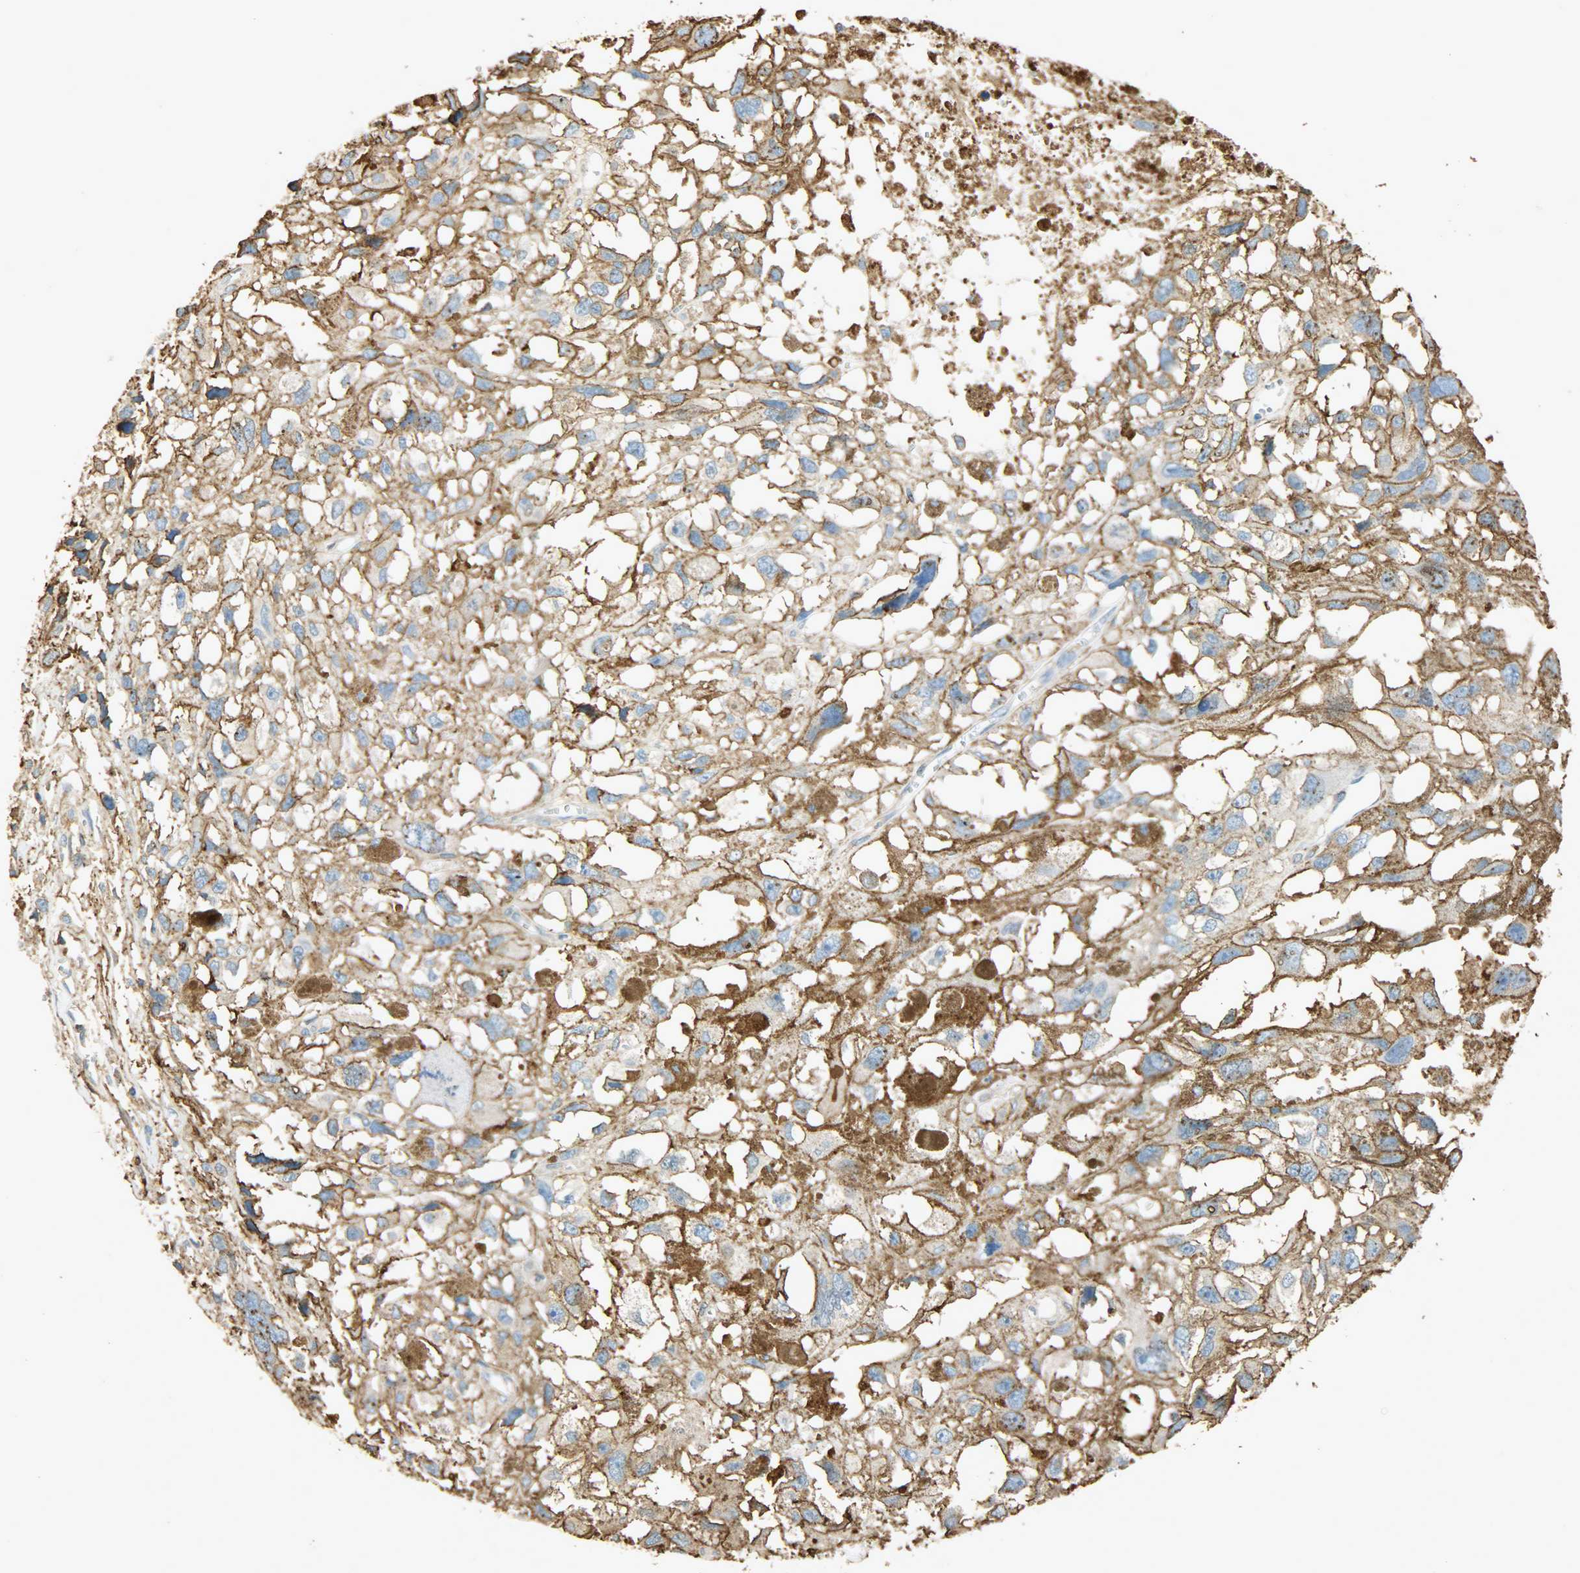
{"staining": {"intensity": "strong", "quantity": "25%-75%", "location": "cytoplasmic/membranous"}, "tissue": "melanoma", "cell_type": "Tumor cells", "image_type": "cancer", "snomed": [{"axis": "morphology", "description": "Malignant melanoma, Metastatic site"}, {"axis": "topography", "description": "Lymph node"}], "caption": "Protein expression analysis of melanoma reveals strong cytoplasmic/membranous positivity in approximately 25%-75% of tumor cells.", "gene": "ANXA6", "patient": {"sex": "male", "age": 59}}